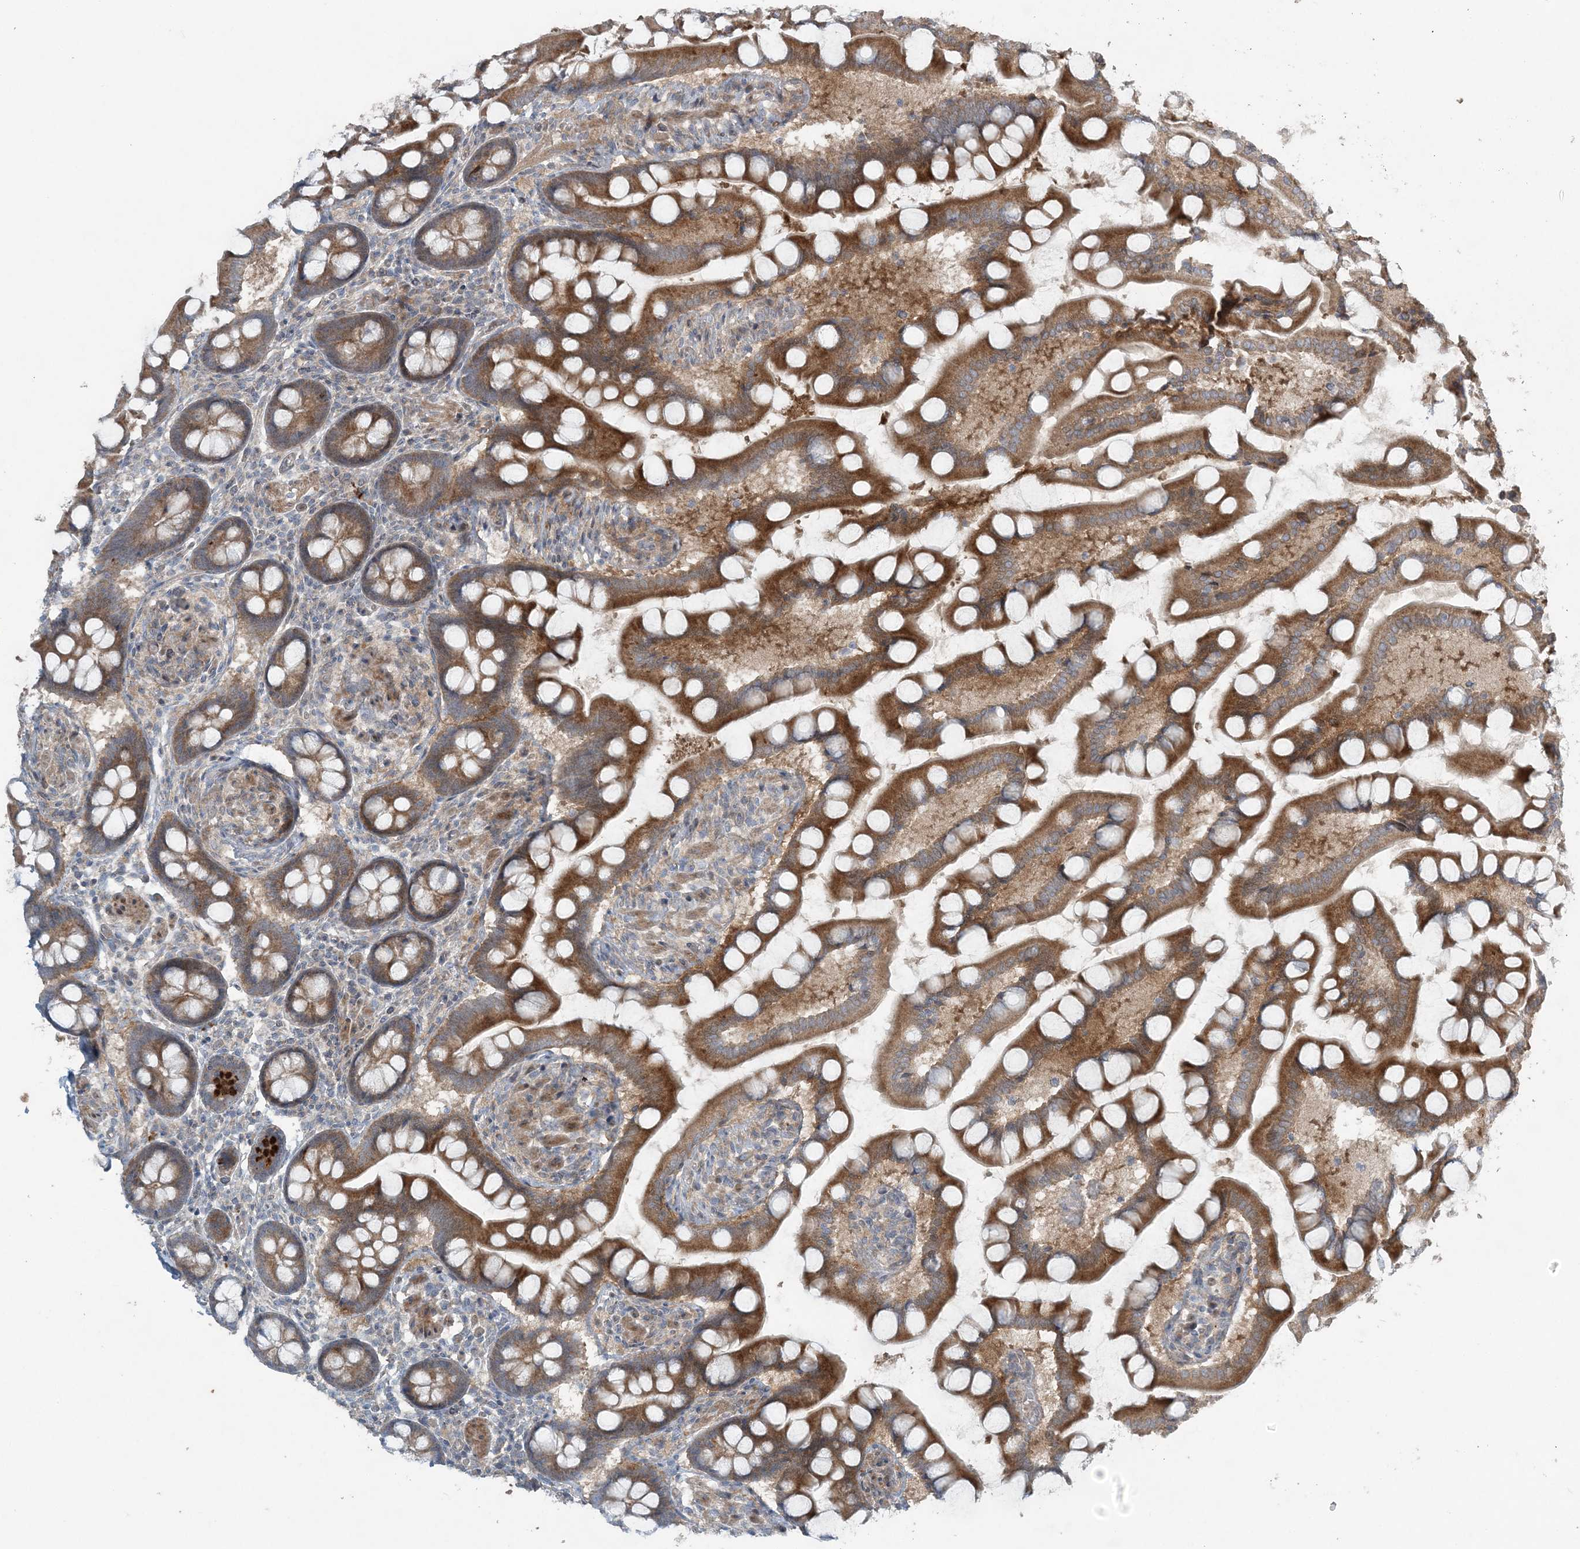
{"staining": {"intensity": "moderate", "quantity": ">75%", "location": "cytoplasmic/membranous"}, "tissue": "small intestine", "cell_type": "Glandular cells", "image_type": "normal", "snomed": [{"axis": "morphology", "description": "Normal tissue, NOS"}, {"axis": "topography", "description": "Small intestine"}], "caption": "A medium amount of moderate cytoplasmic/membranous expression is present in approximately >75% of glandular cells in benign small intestine.", "gene": "SLC4A10", "patient": {"sex": "male", "age": 41}}